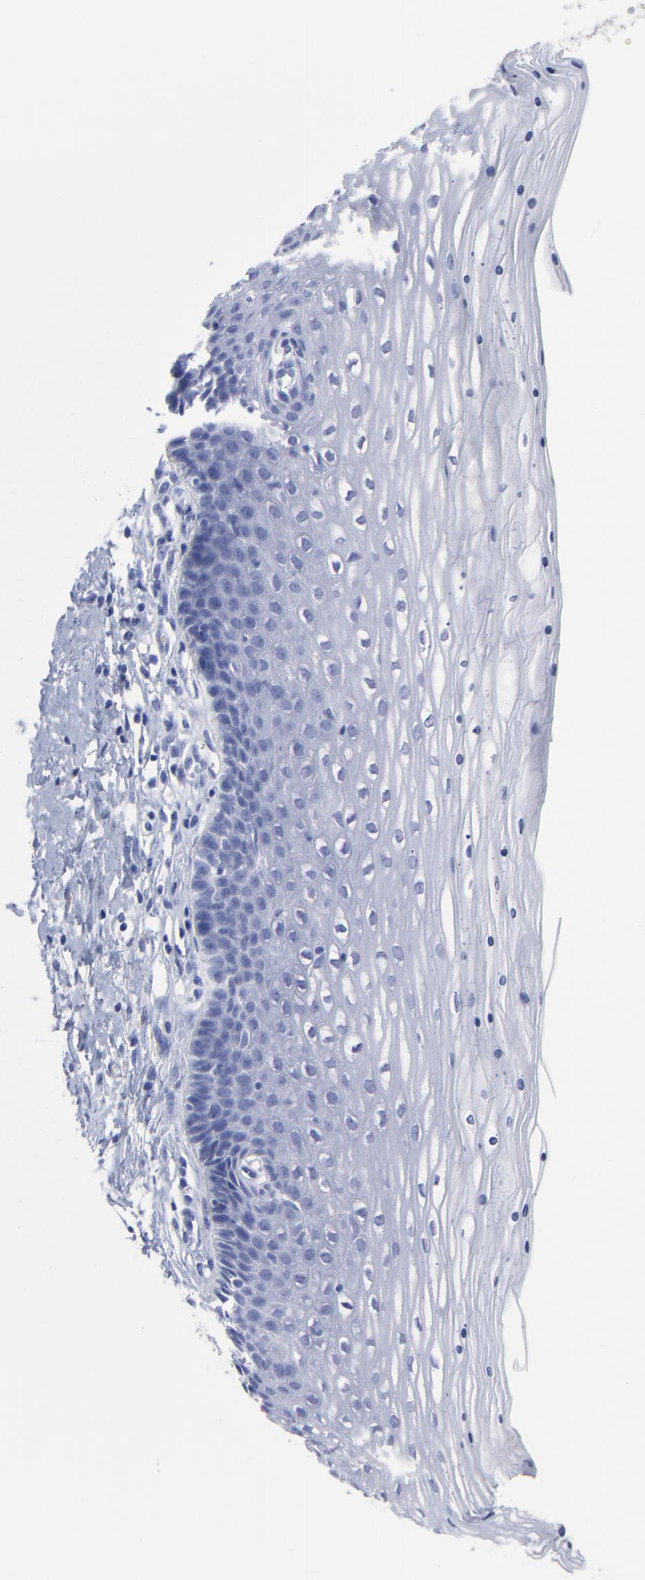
{"staining": {"intensity": "negative", "quantity": "none", "location": "none"}, "tissue": "cervix", "cell_type": "Glandular cells", "image_type": "normal", "snomed": [{"axis": "morphology", "description": "Normal tissue, NOS"}, {"axis": "topography", "description": "Cervix"}], "caption": "An immunohistochemistry photomicrograph of benign cervix is shown. There is no staining in glandular cells of cervix.", "gene": "CNTN3", "patient": {"sex": "female", "age": 39}}